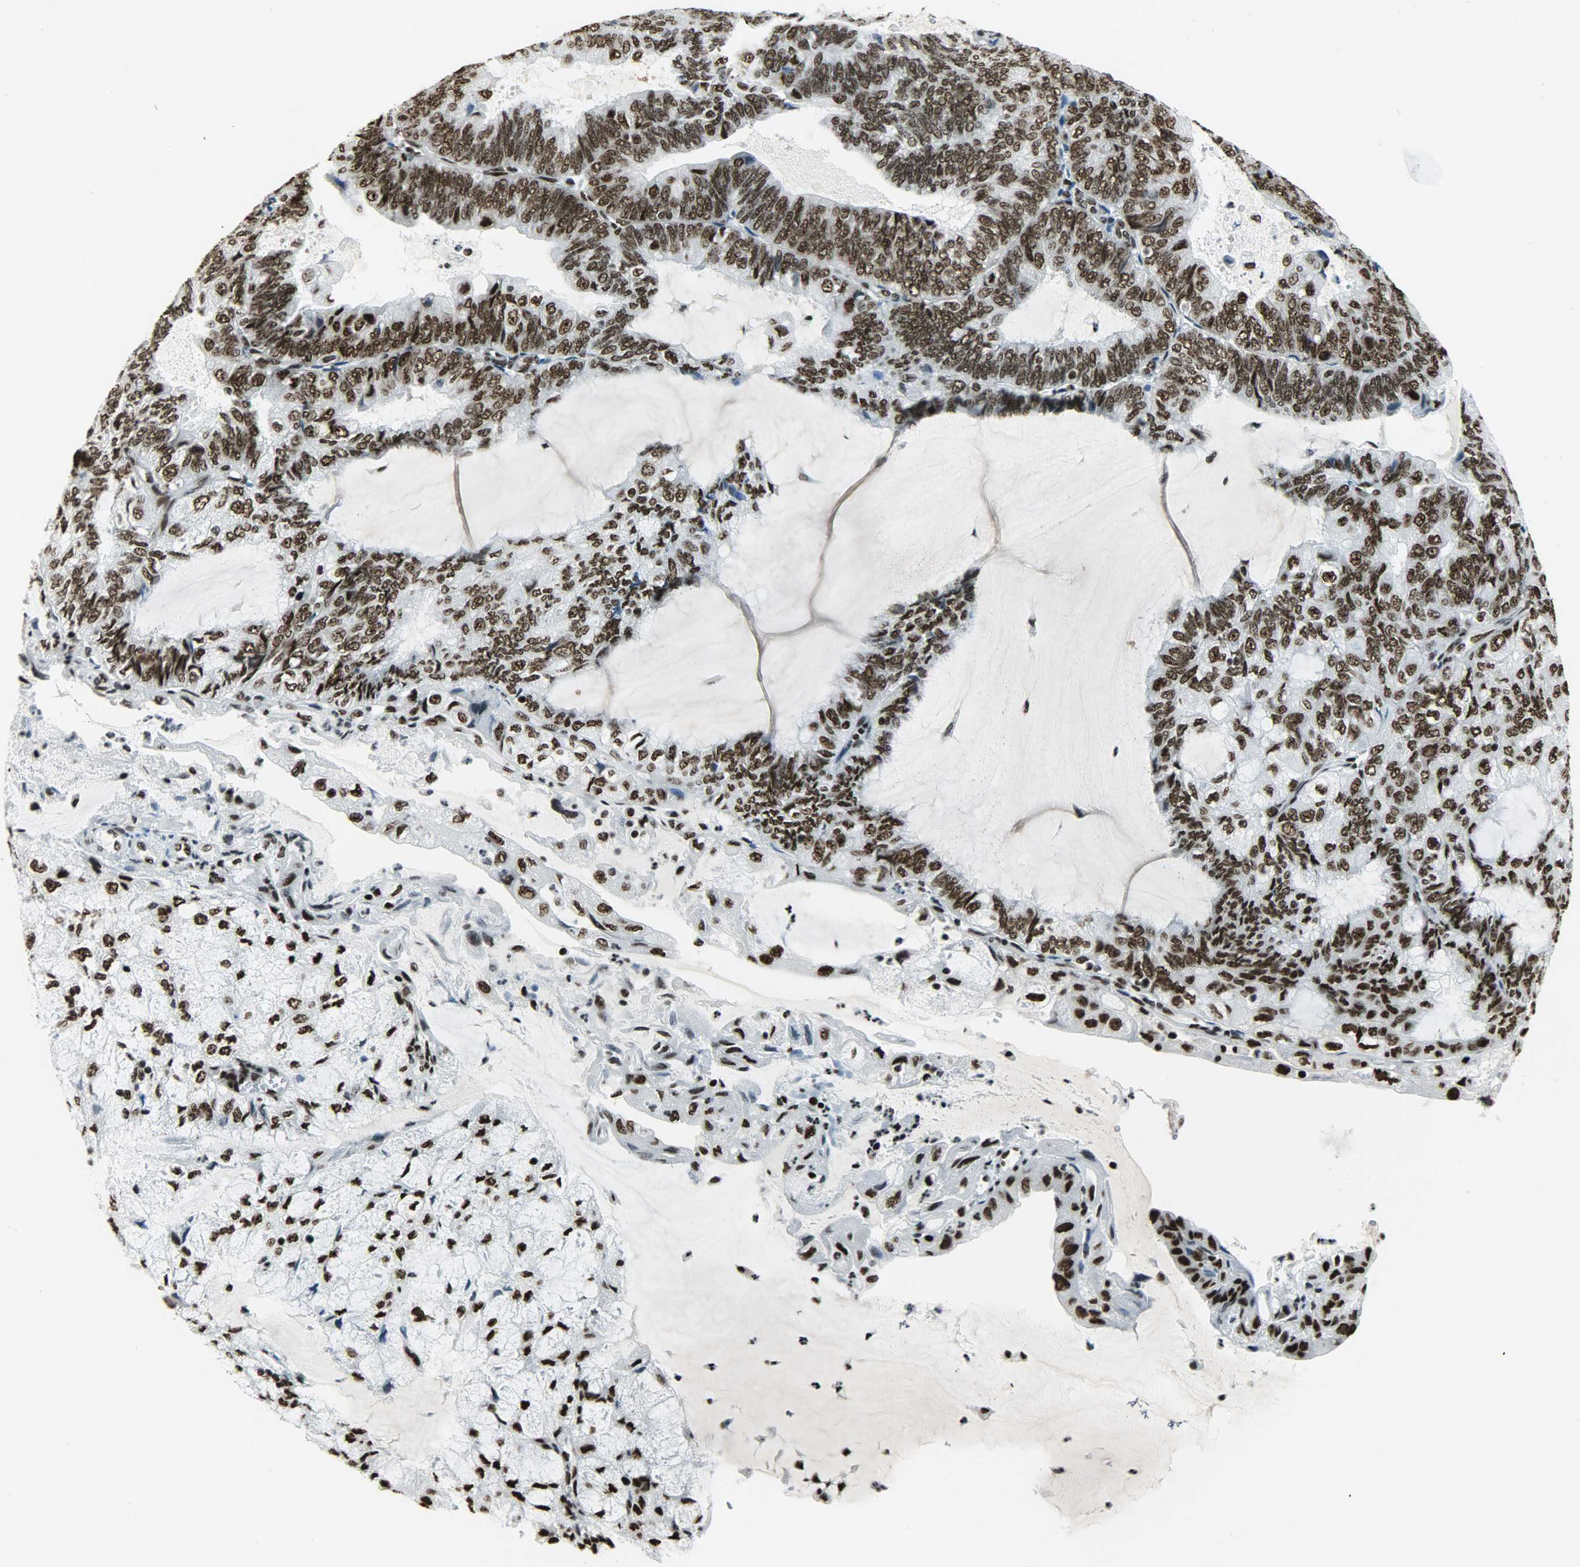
{"staining": {"intensity": "strong", "quantity": ">75%", "location": "nuclear"}, "tissue": "endometrial cancer", "cell_type": "Tumor cells", "image_type": "cancer", "snomed": [{"axis": "morphology", "description": "Adenocarcinoma, NOS"}, {"axis": "topography", "description": "Endometrium"}], "caption": "This histopathology image exhibits IHC staining of endometrial cancer (adenocarcinoma), with high strong nuclear expression in about >75% of tumor cells.", "gene": "SNRPA", "patient": {"sex": "female", "age": 81}}